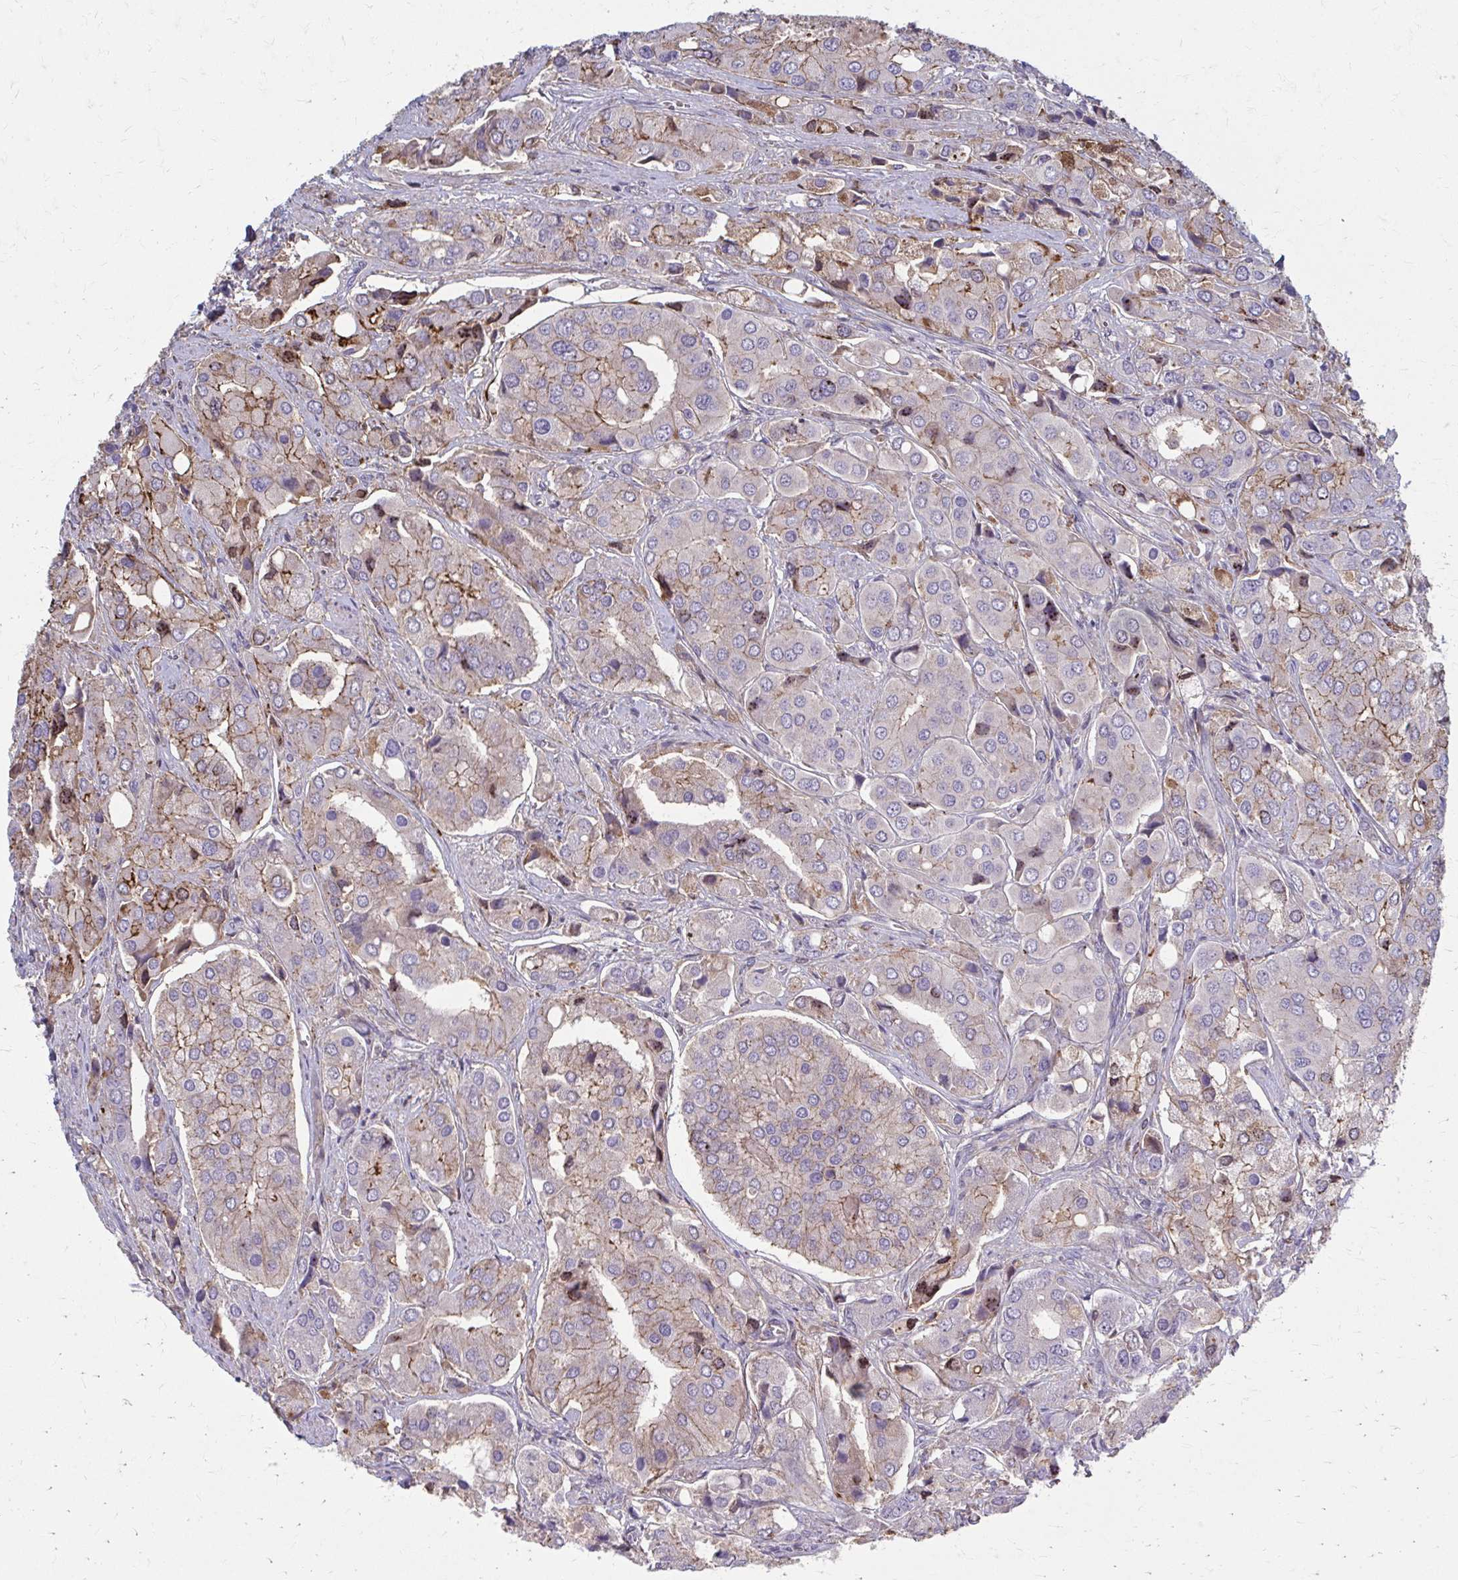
{"staining": {"intensity": "weak", "quantity": "25%-75%", "location": "cytoplasmic/membranous"}, "tissue": "prostate cancer", "cell_type": "Tumor cells", "image_type": "cancer", "snomed": [{"axis": "morphology", "description": "Adenocarcinoma, Low grade"}, {"axis": "topography", "description": "Prostate"}], "caption": "High-power microscopy captured an immunohistochemistry photomicrograph of prostate cancer (low-grade adenocarcinoma), revealing weak cytoplasmic/membranous staining in approximately 25%-75% of tumor cells.", "gene": "MMP14", "patient": {"sex": "male", "age": 69}}